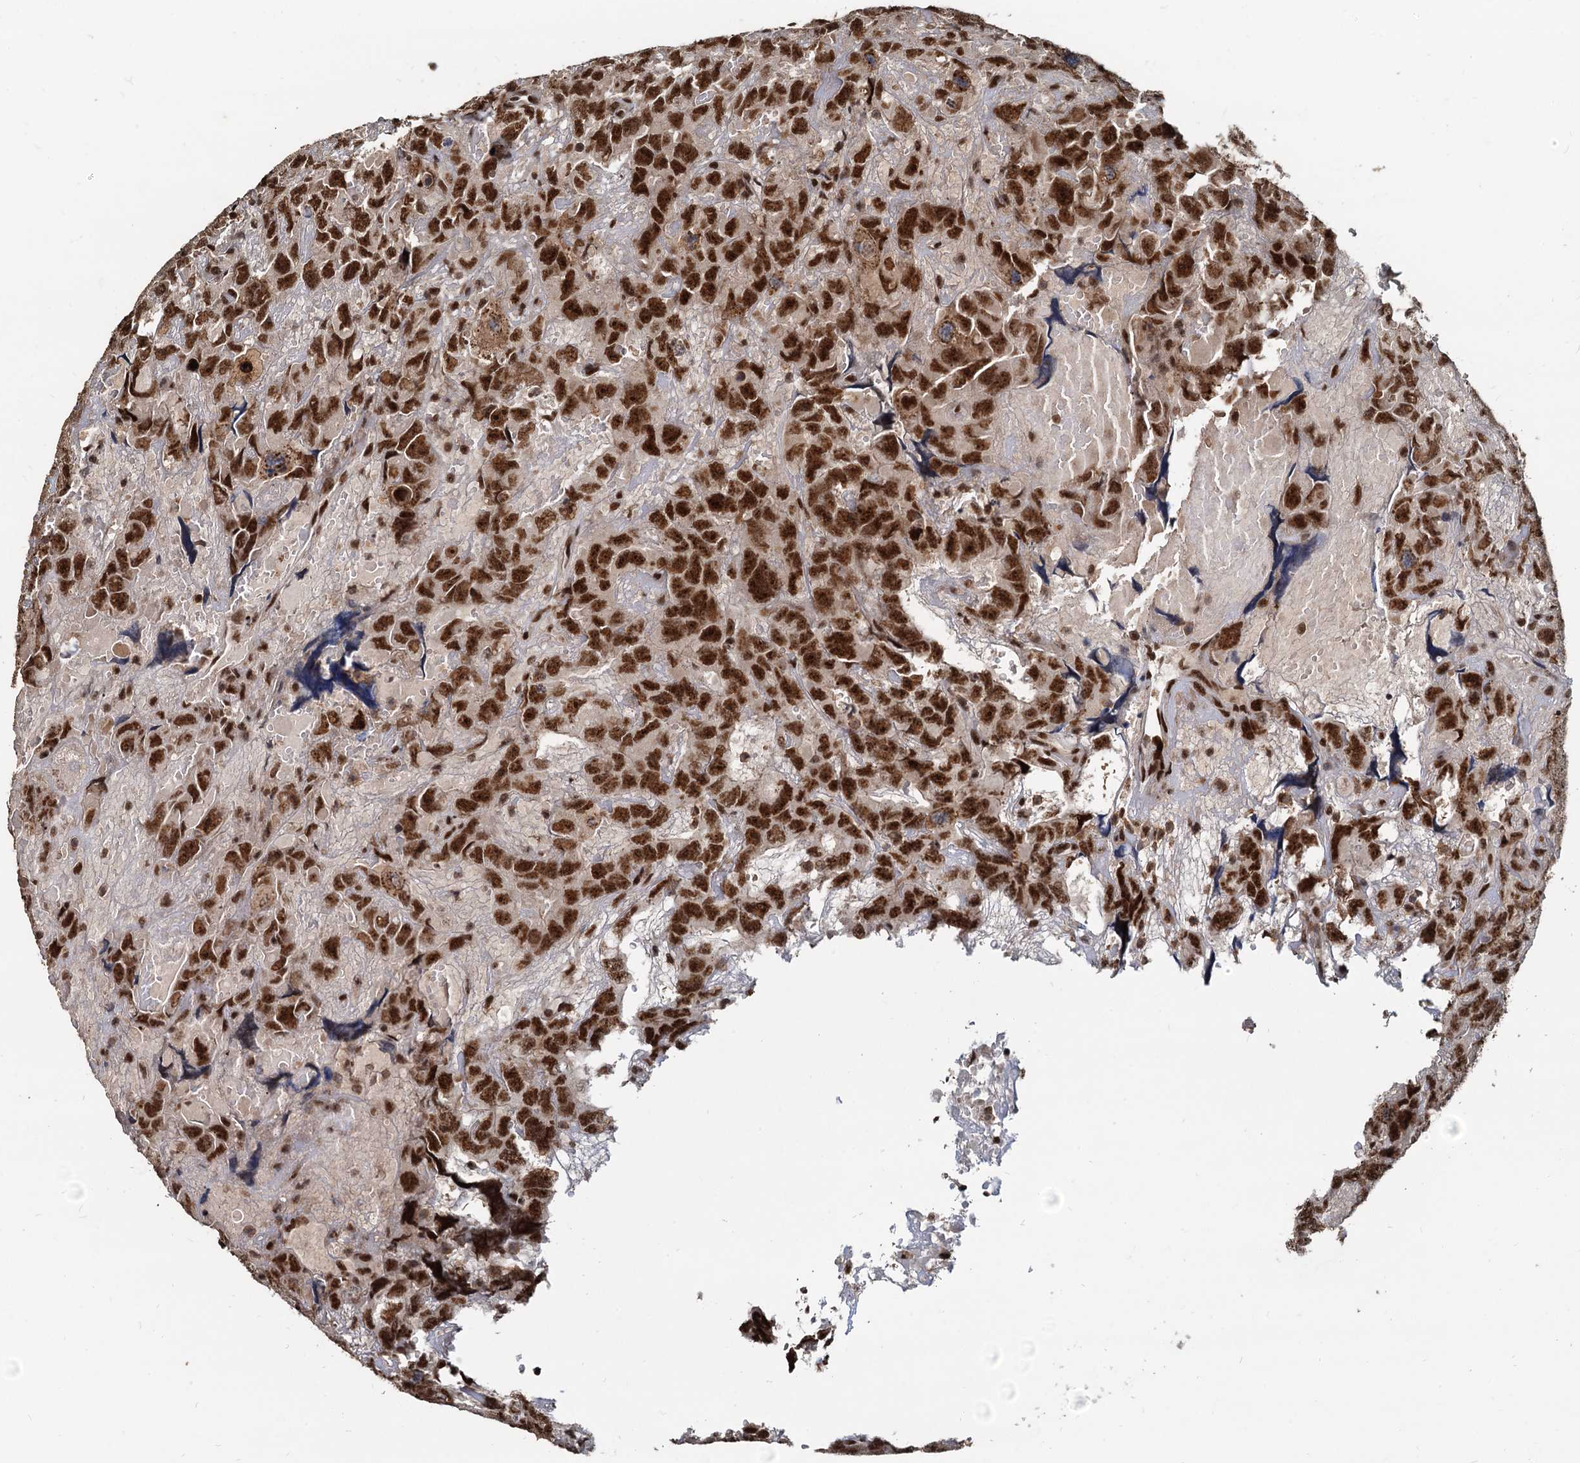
{"staining": {"intensity": "strong", "quantity": ">75%", "location": "nuclear"}, "tissue": "testis cancer", "cell_type": "Tumor cells", "image_type": "cancer", "snomed": [{"axis": "morphology", "description": "Carcinoma, Embryonal, NOS"}, {"axis": "topography", "description": "Testis"}], "caption": "Immunohistochemical staining of testis cancer (embryonal carcinoma) reveals high levels of strong nuclear expression in about >75% of tumor cells.", "gene": "RSRC2", "patient": {"sex": "male", "age": 45}}